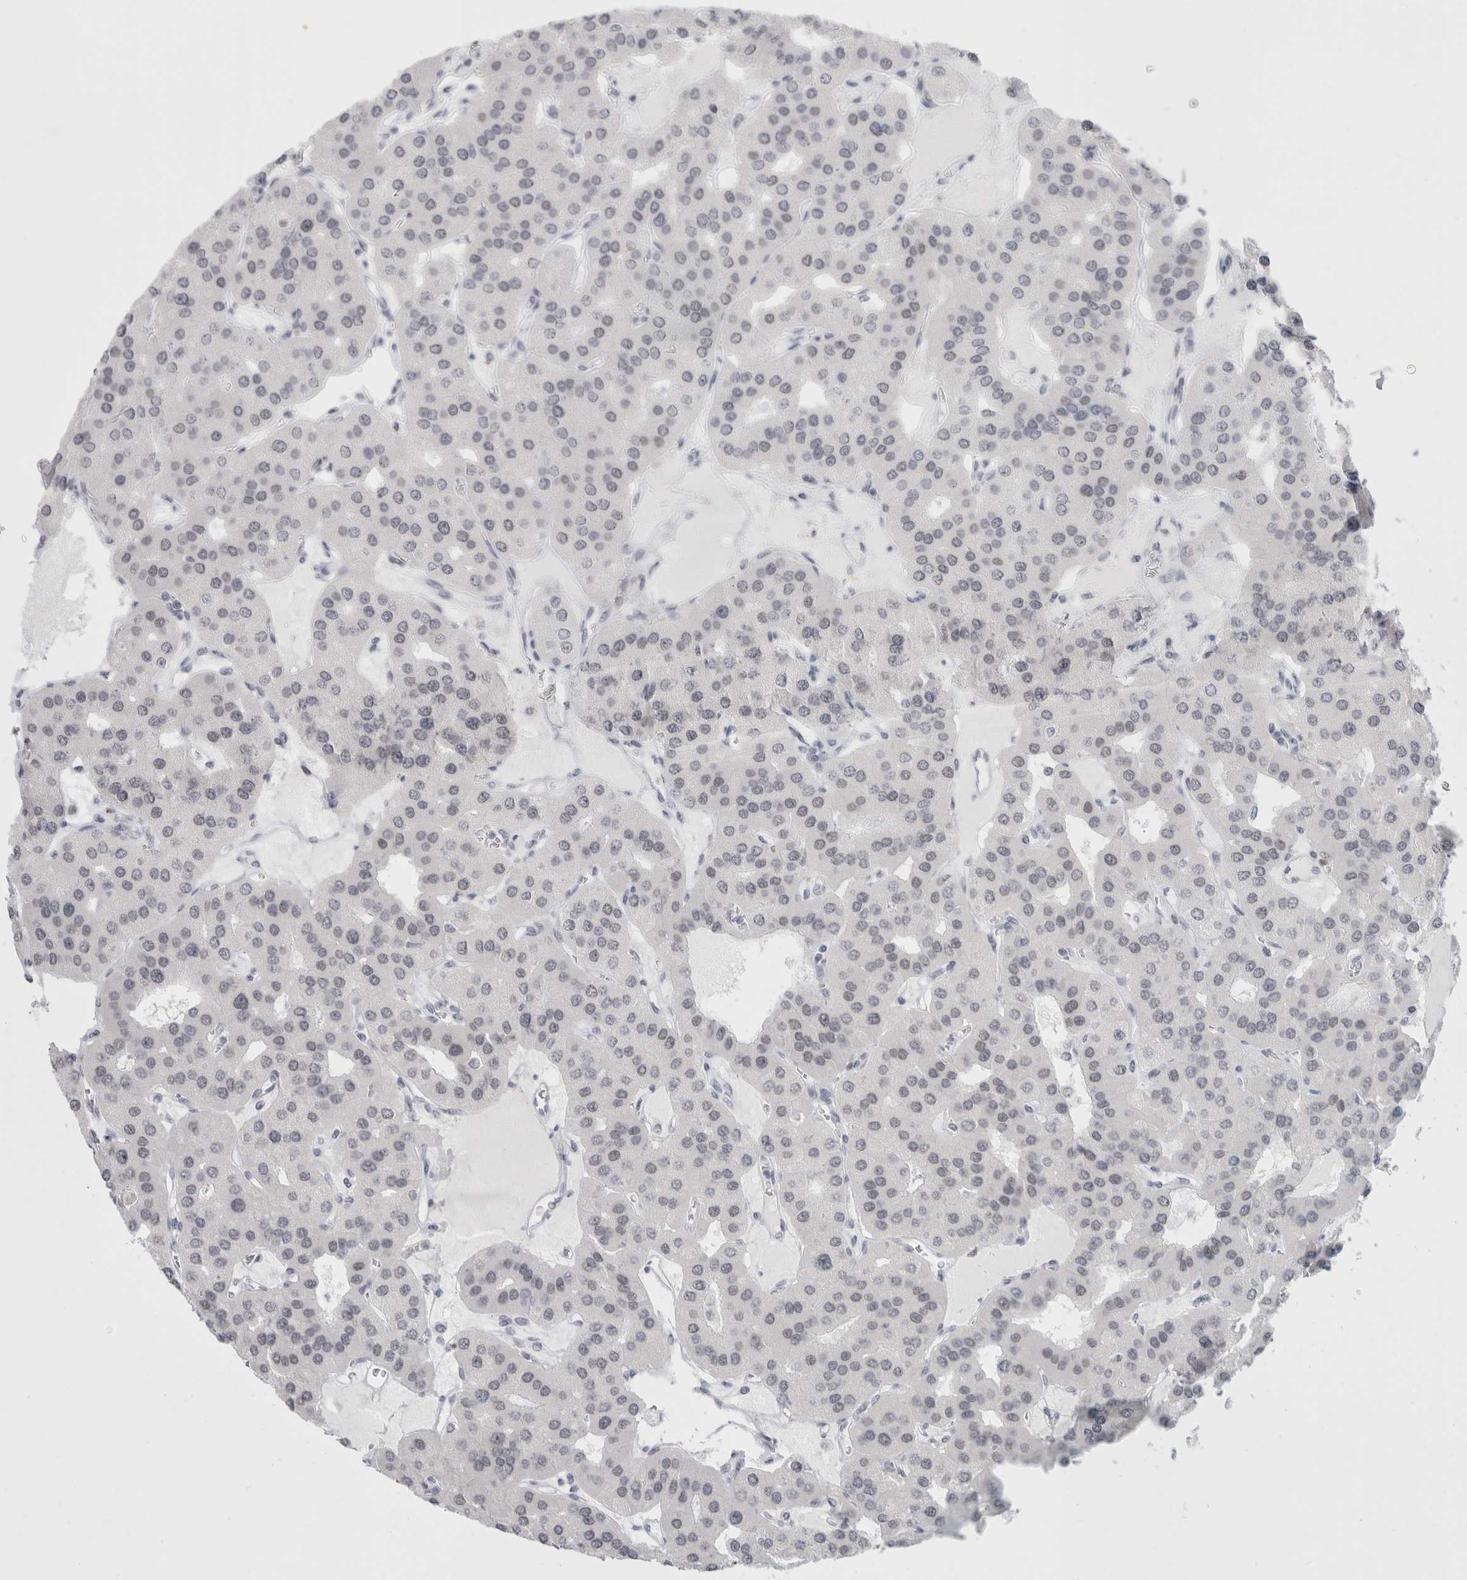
{"staining": {"intensity": "moderate", "quantity": "25%-75%", "location": "nuclear"}, "tissue": "parathyroid gland", "cell_type": "Glandular cells", "image_type": "normal", "snomed": [{"axis": "morphology", "description": "Normal tissue, NOS"}, {"axis": "morphology", "description": "Adenoma, NOS"}, {"axis": "topography", "description": "Parathyroid gland"}], "caption": "Parathyroid gland was stained to show a protein in brown. There is medium levels of moderate nuclear positivity in about 25%-75% of glandular cells. The protein is shown in brown color, while the nuclei are stained blue.", "gene": "SMARCC1", "patient": {"sex": "female", "age": 86}}